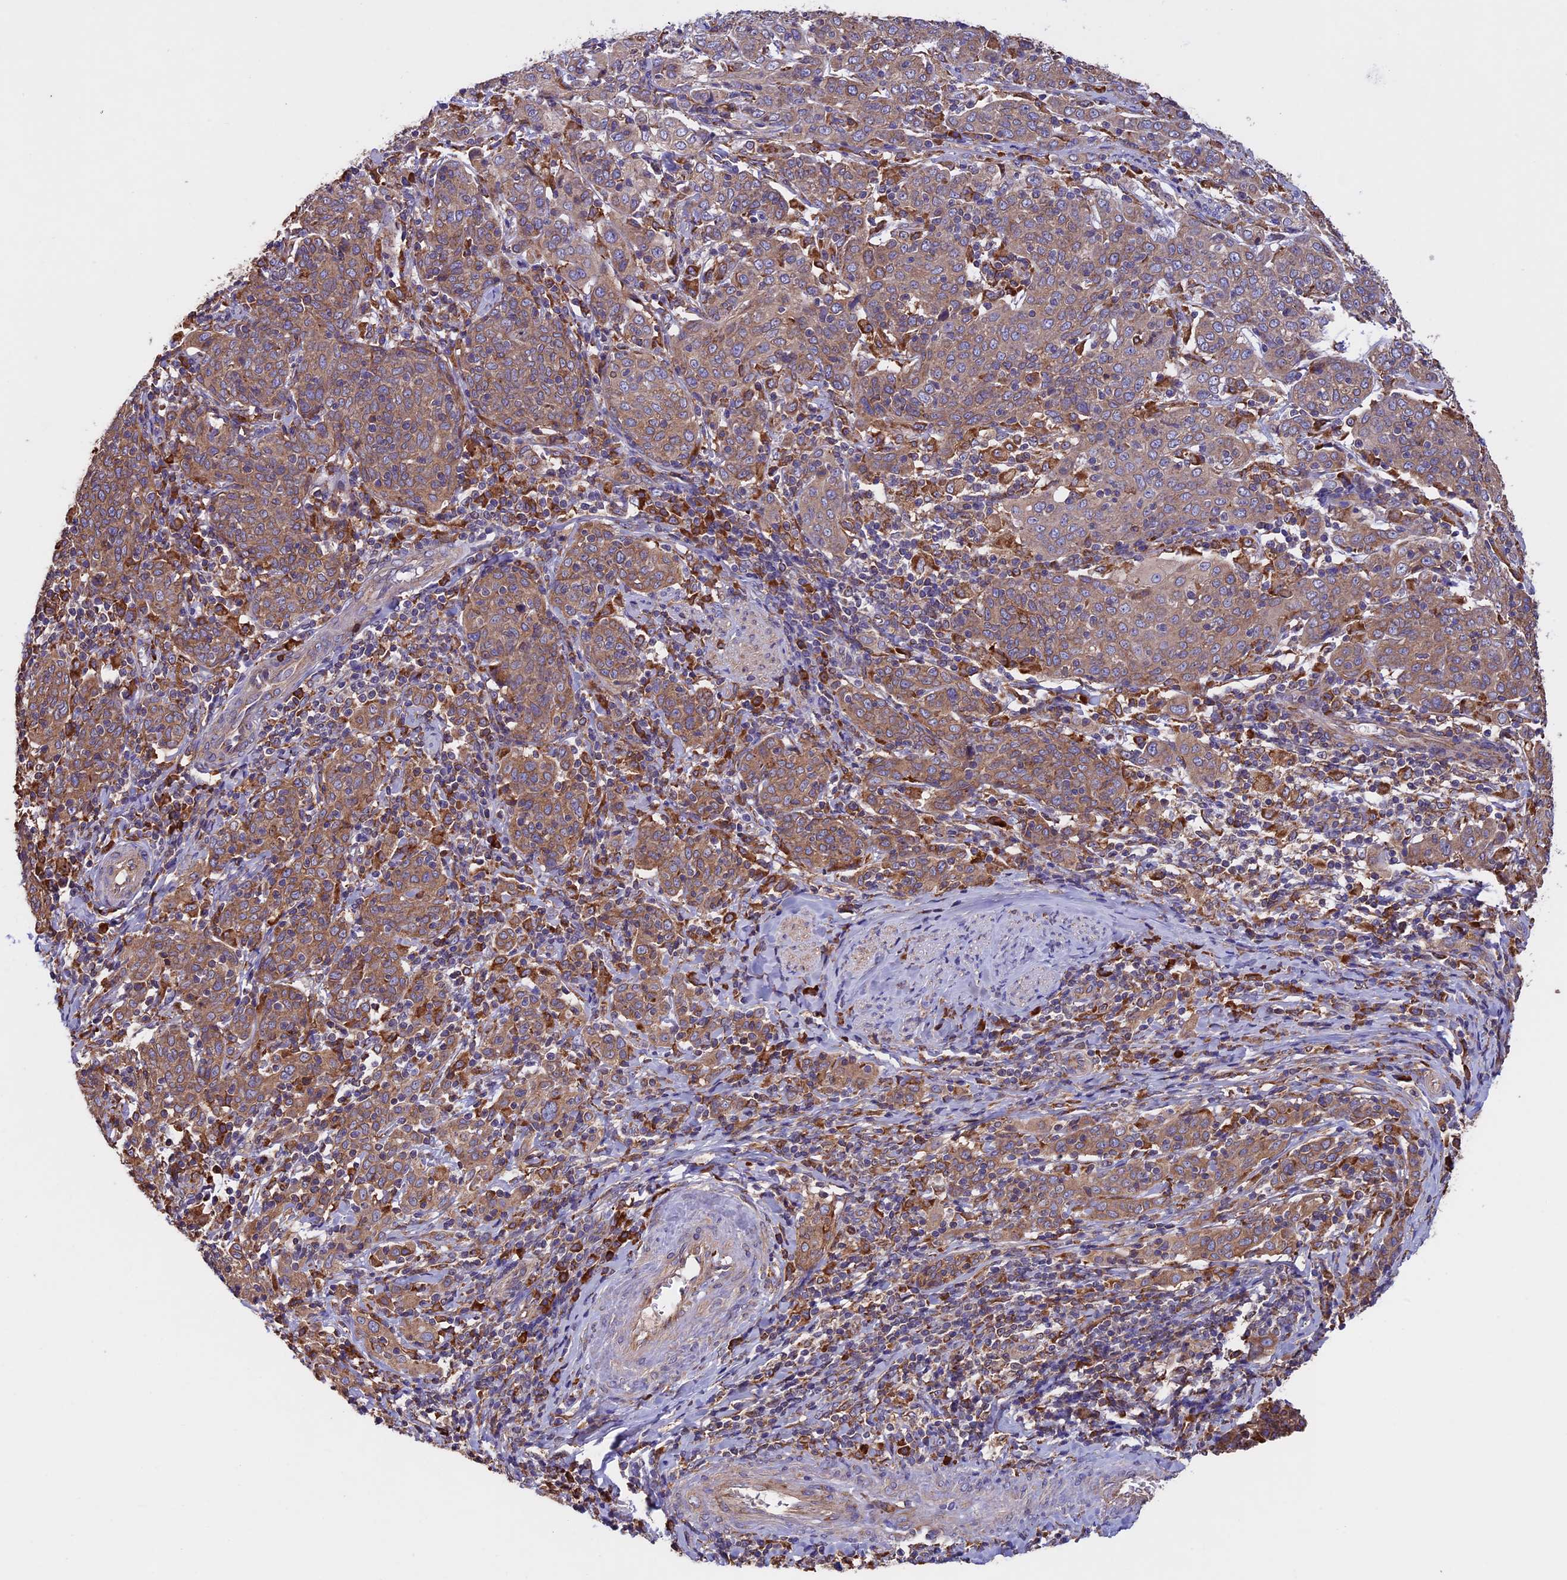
{"staining": {"intensity": "moderate", "quantity": ">75%", "location": "cytoplasmic/membranous"}, "tissue": "cervical cancer", "cell_type": "Tumor cells", "image_type": "cancer", "snomed": [{"axis": "morphology", "description": "Squamous cell carcinoma, NOS"}, {"axis": "topography", "description": "Cervix"}], "caption": "A brown stain labels moderate cytoplasmic/membranous expression of a protein in cervical squamous cell carcinoma tumor cells.", "gene": "BTBD3", "patient": {"sex": "female", "age": 67}}